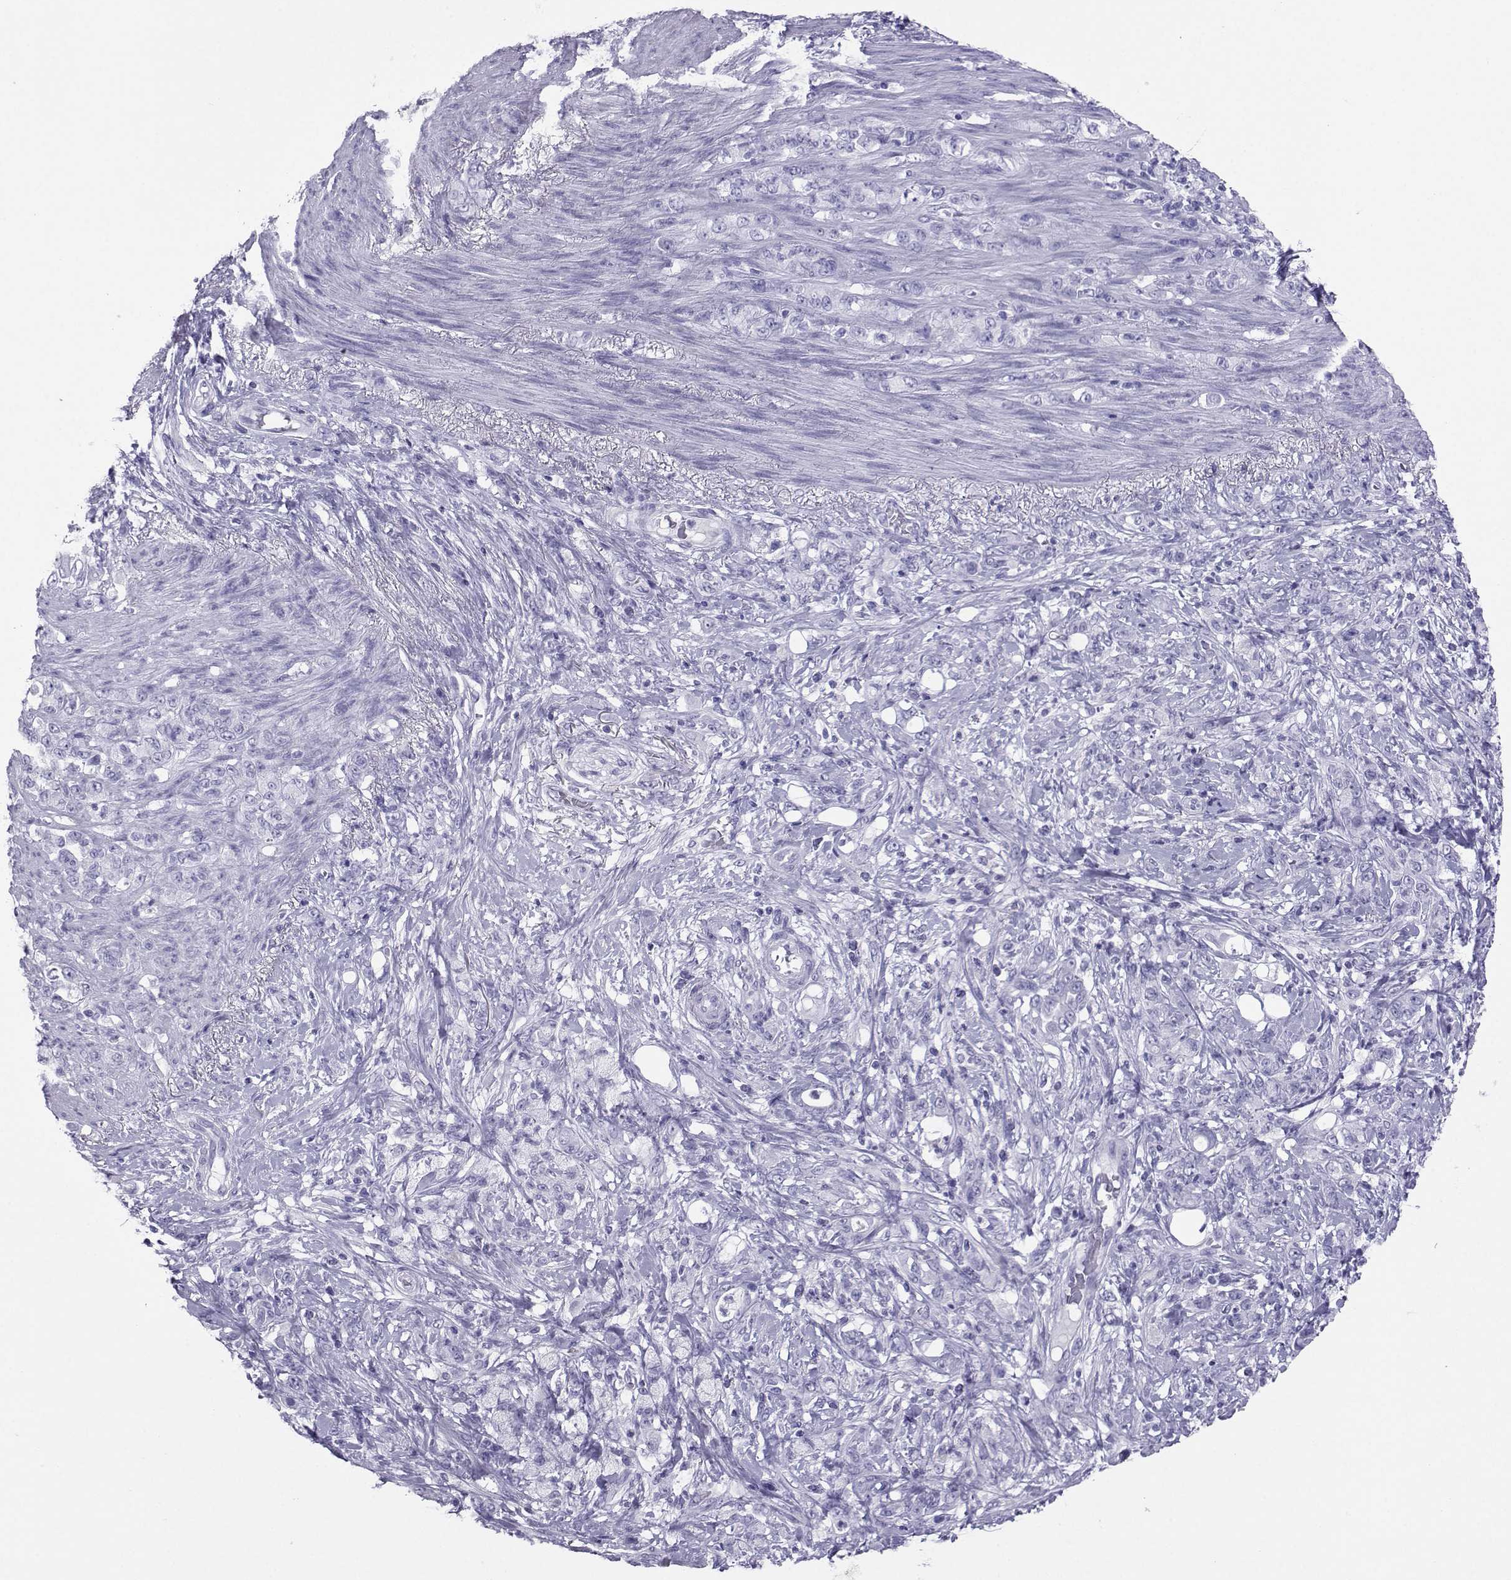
{"staining": {"intensity": "negative", "quantity": "none", "location": "none"}, "tissue": "stomach cancer", "cell_type": "Tumor cells", "image_type": "cancer", "snomed": [{"axis": "morphology", "description": "Adenocarcinoma, NOS"}, {"axis": "topography", "description": "Stomach"}], "caption": "Tumor cells show no significant positivity in stomach adenocarcinoma. (DAB IHC with hematoxylin counter stain).", "gene": "LORICRIN", "patient": {"sex": "female", "age": 79}}